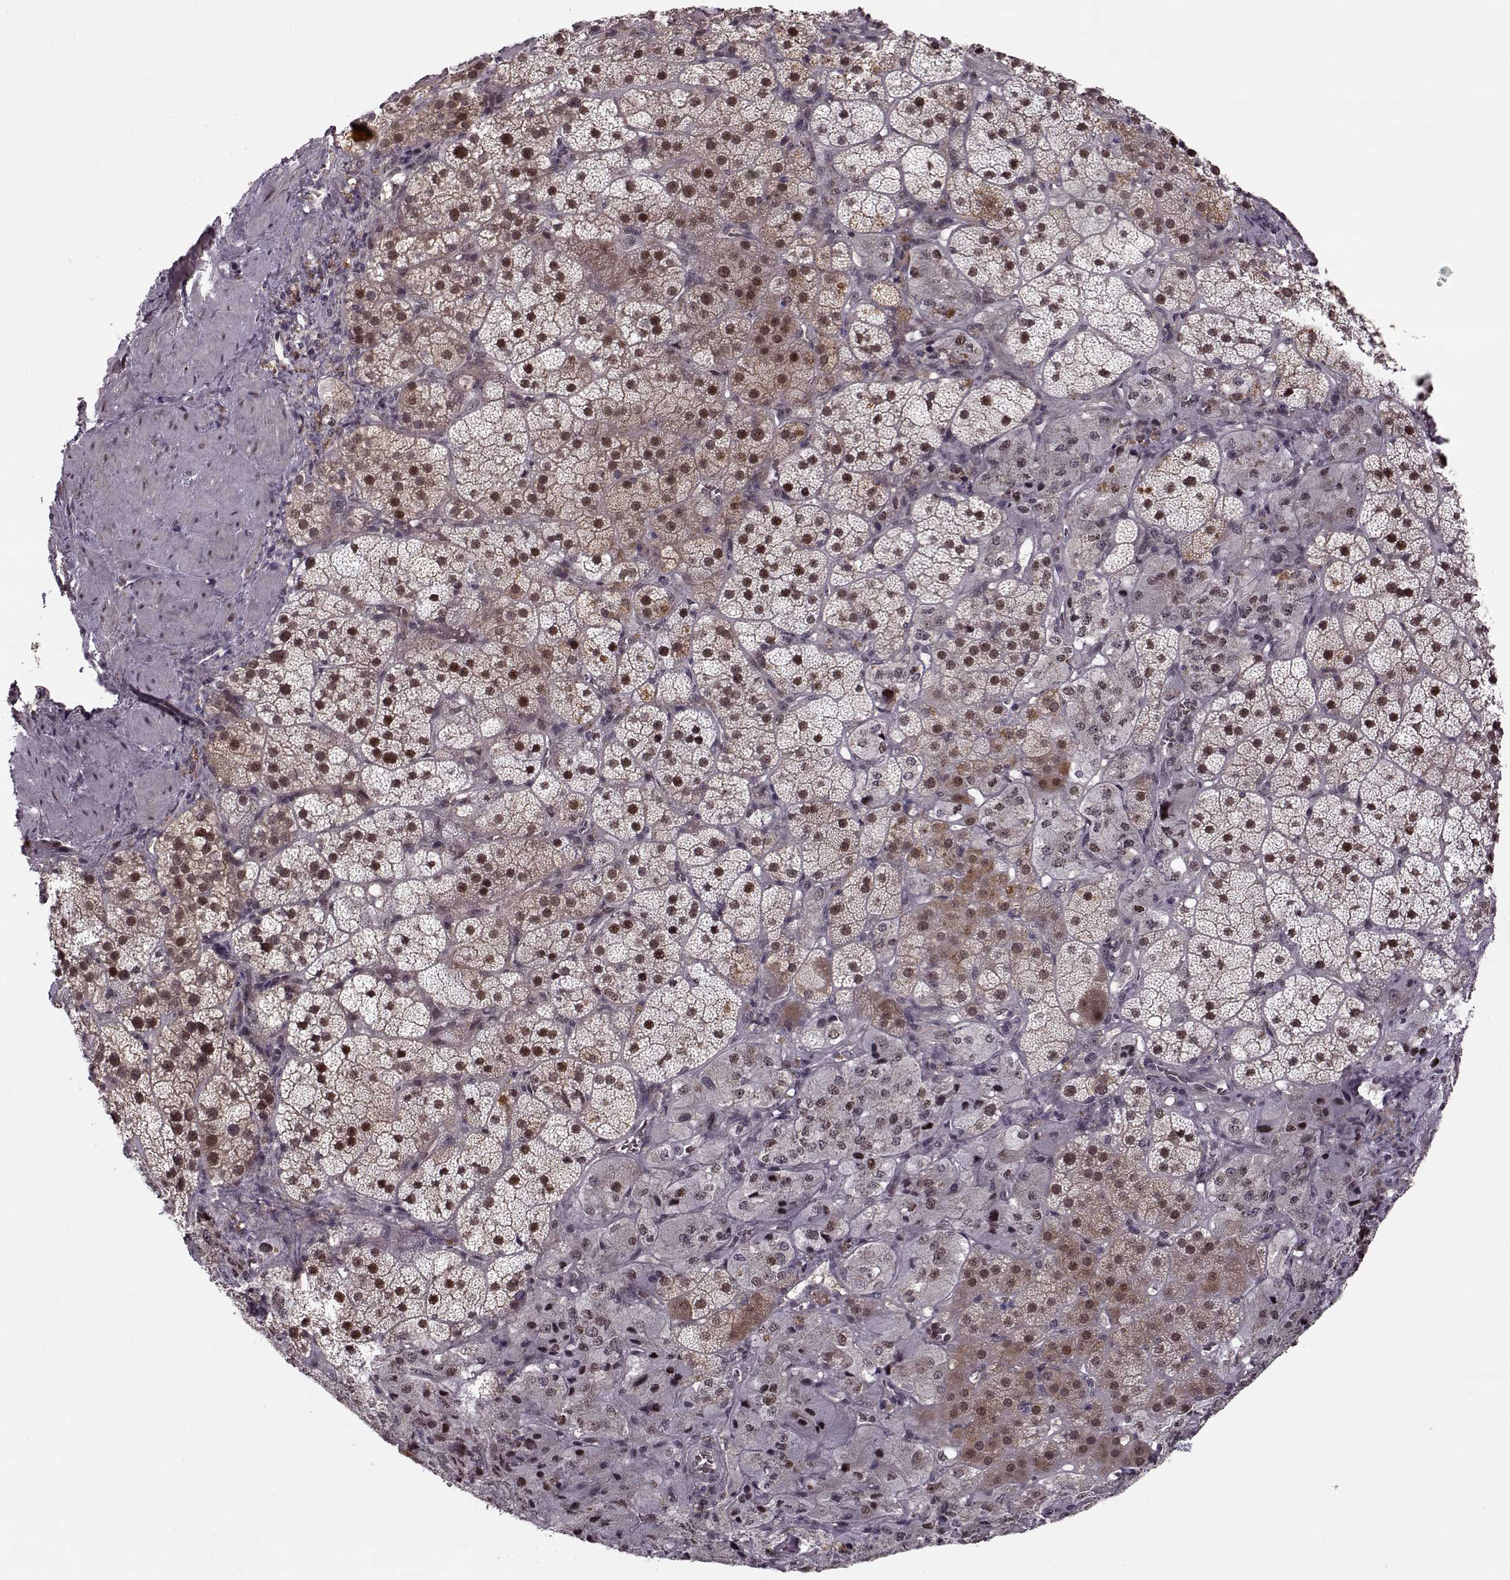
{"staining": {"intensity": "strong", "quantity": "25%-75%", "location": "nuclear"}, "tissue": "adrenal gland", "cell_type": "Glandular cells", "image_type": "normal", "snomed": [{"axis": "morphology", "description": "Normal tissue, NOS"}, {"axis": "topography", "description": "Adrenal gland"}], "caption": "Protein staining demonstrates strong nuclear staining in approximately 25%-75% of glandular cells in normal adrenal gland.", "gene": "DENND4B", "patient": {"sex": "male", "age": 57}}